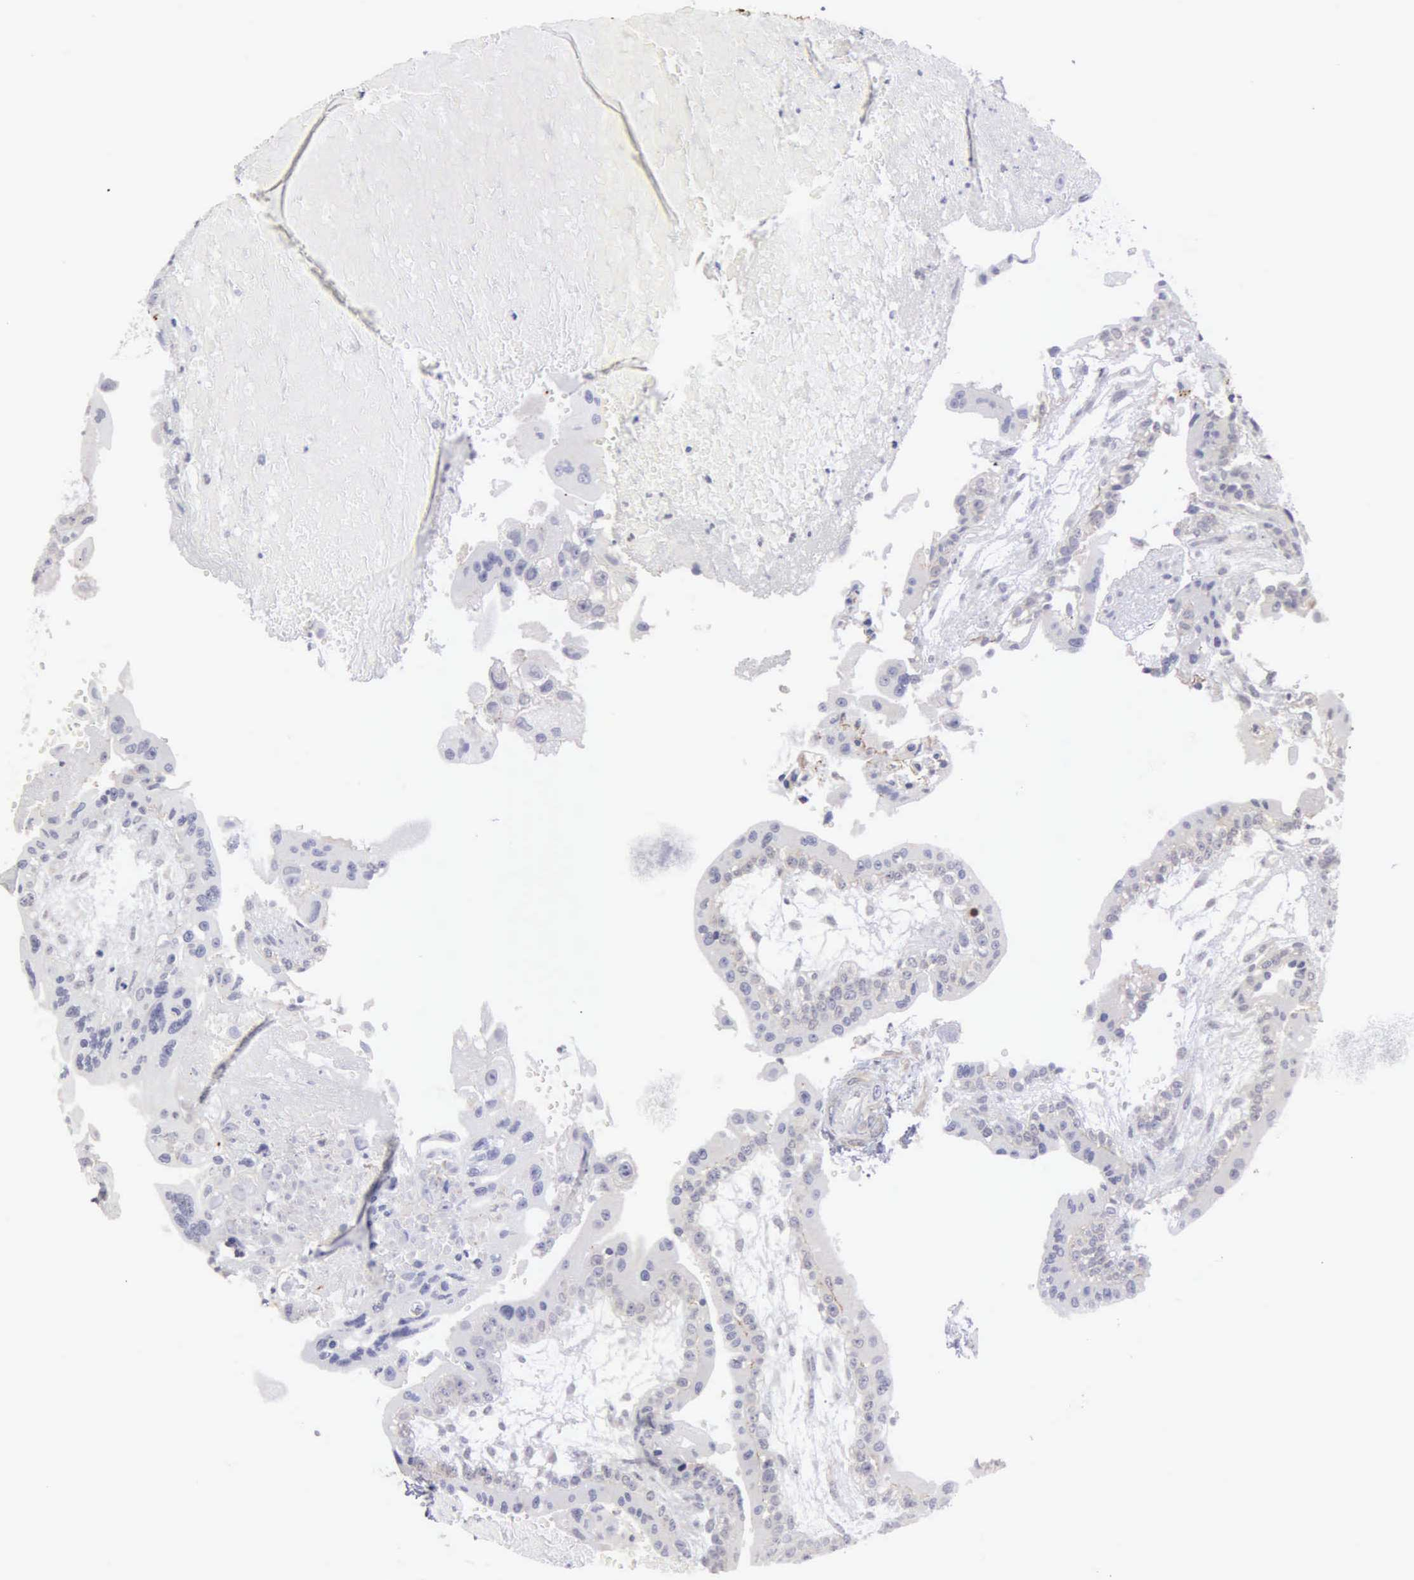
{"staining": {"intensity": "weak", "quantity": "<25%", "location": "cytoplasmic/membranous"}, "tissue": "placenta", "cell_type": "Trophoblastic cells", "image_type": "normal", "snomed": [{"axis": "morphology", "description": "Normal tissue, NOS"}, {"axis": "topography", "description": "Placenta"}], "caption": "Placenta stained for a protein using immunohistochemistry reveals no staining trophoblastic cells.", "gene": "LIN52", "patient": {"sex": "female", "age": 34}}